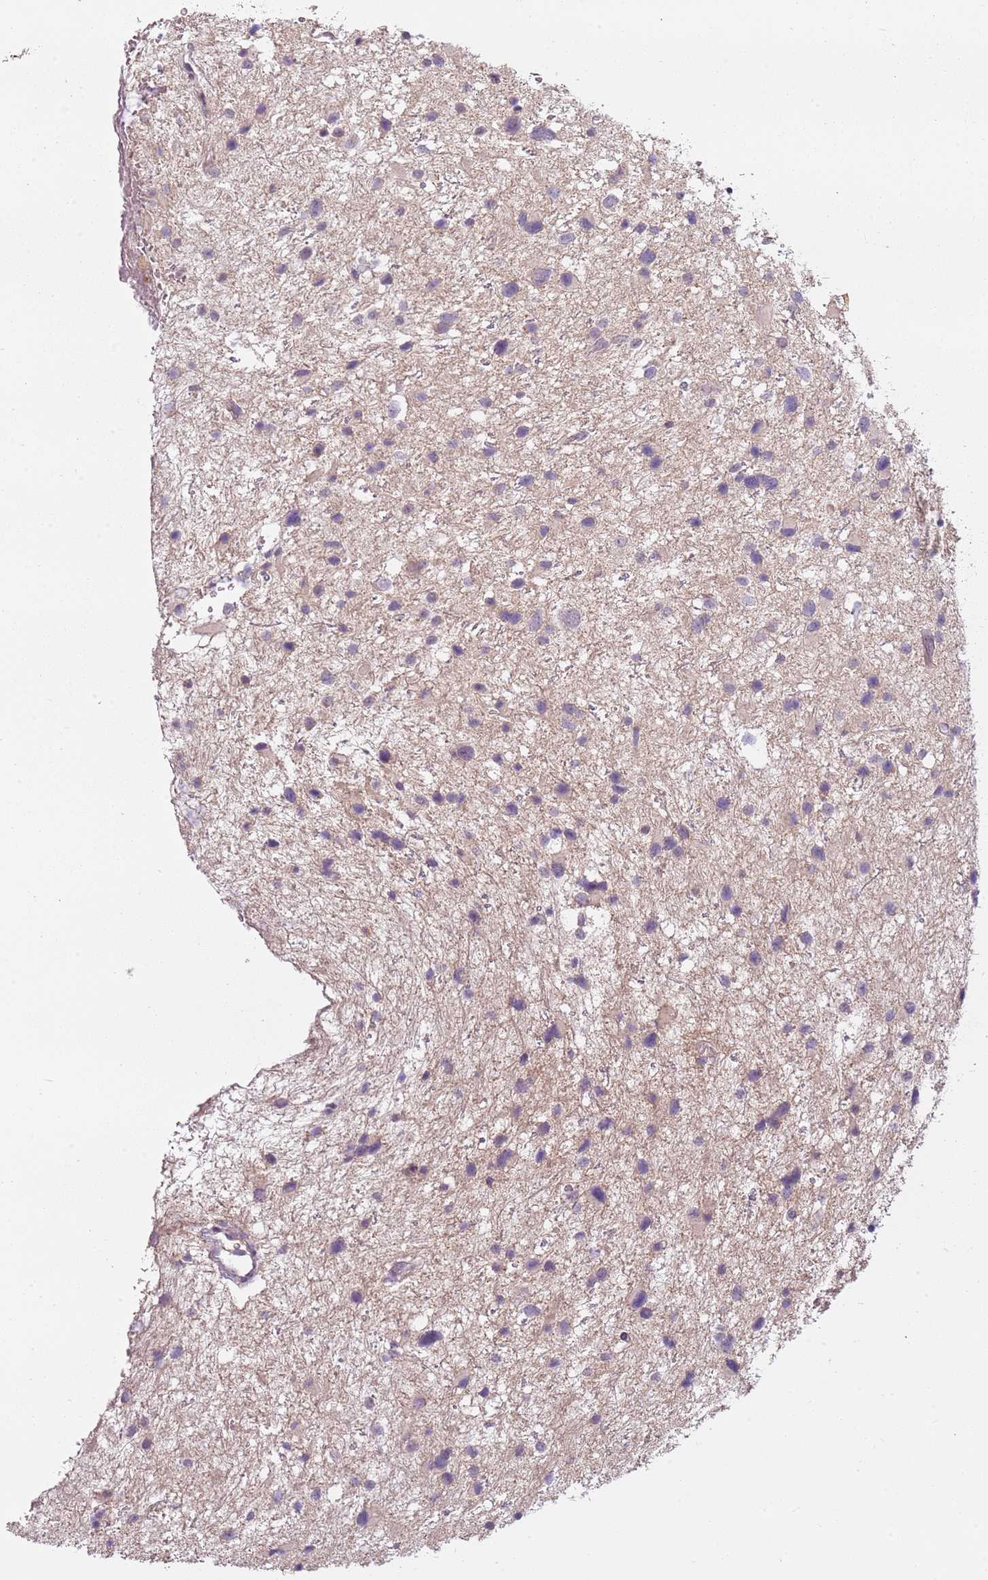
{"staining": {"intensity": "negative", "quantity": "none", "location": "none"}, "tissue": "glioma", "cell_type": "Tumor cells", "image_type": "cancer", "snomed": [{"axis": "morphology", "description": "Glioma, malignant, Low grade"}, {"axis": "topography", "description": "Brain"}], "caption": "DAB (3,3'-diaminobenzidine) immunohistochemical staining of low-grade glioma (malignant) exhibits no significant staining in tumor cells. (DAB (3,3'-diaminobenzidine) IHC with hematoxylin counter stain).", "gene": "TEKT4", "patient": {"sex": "female", "age": 32}}